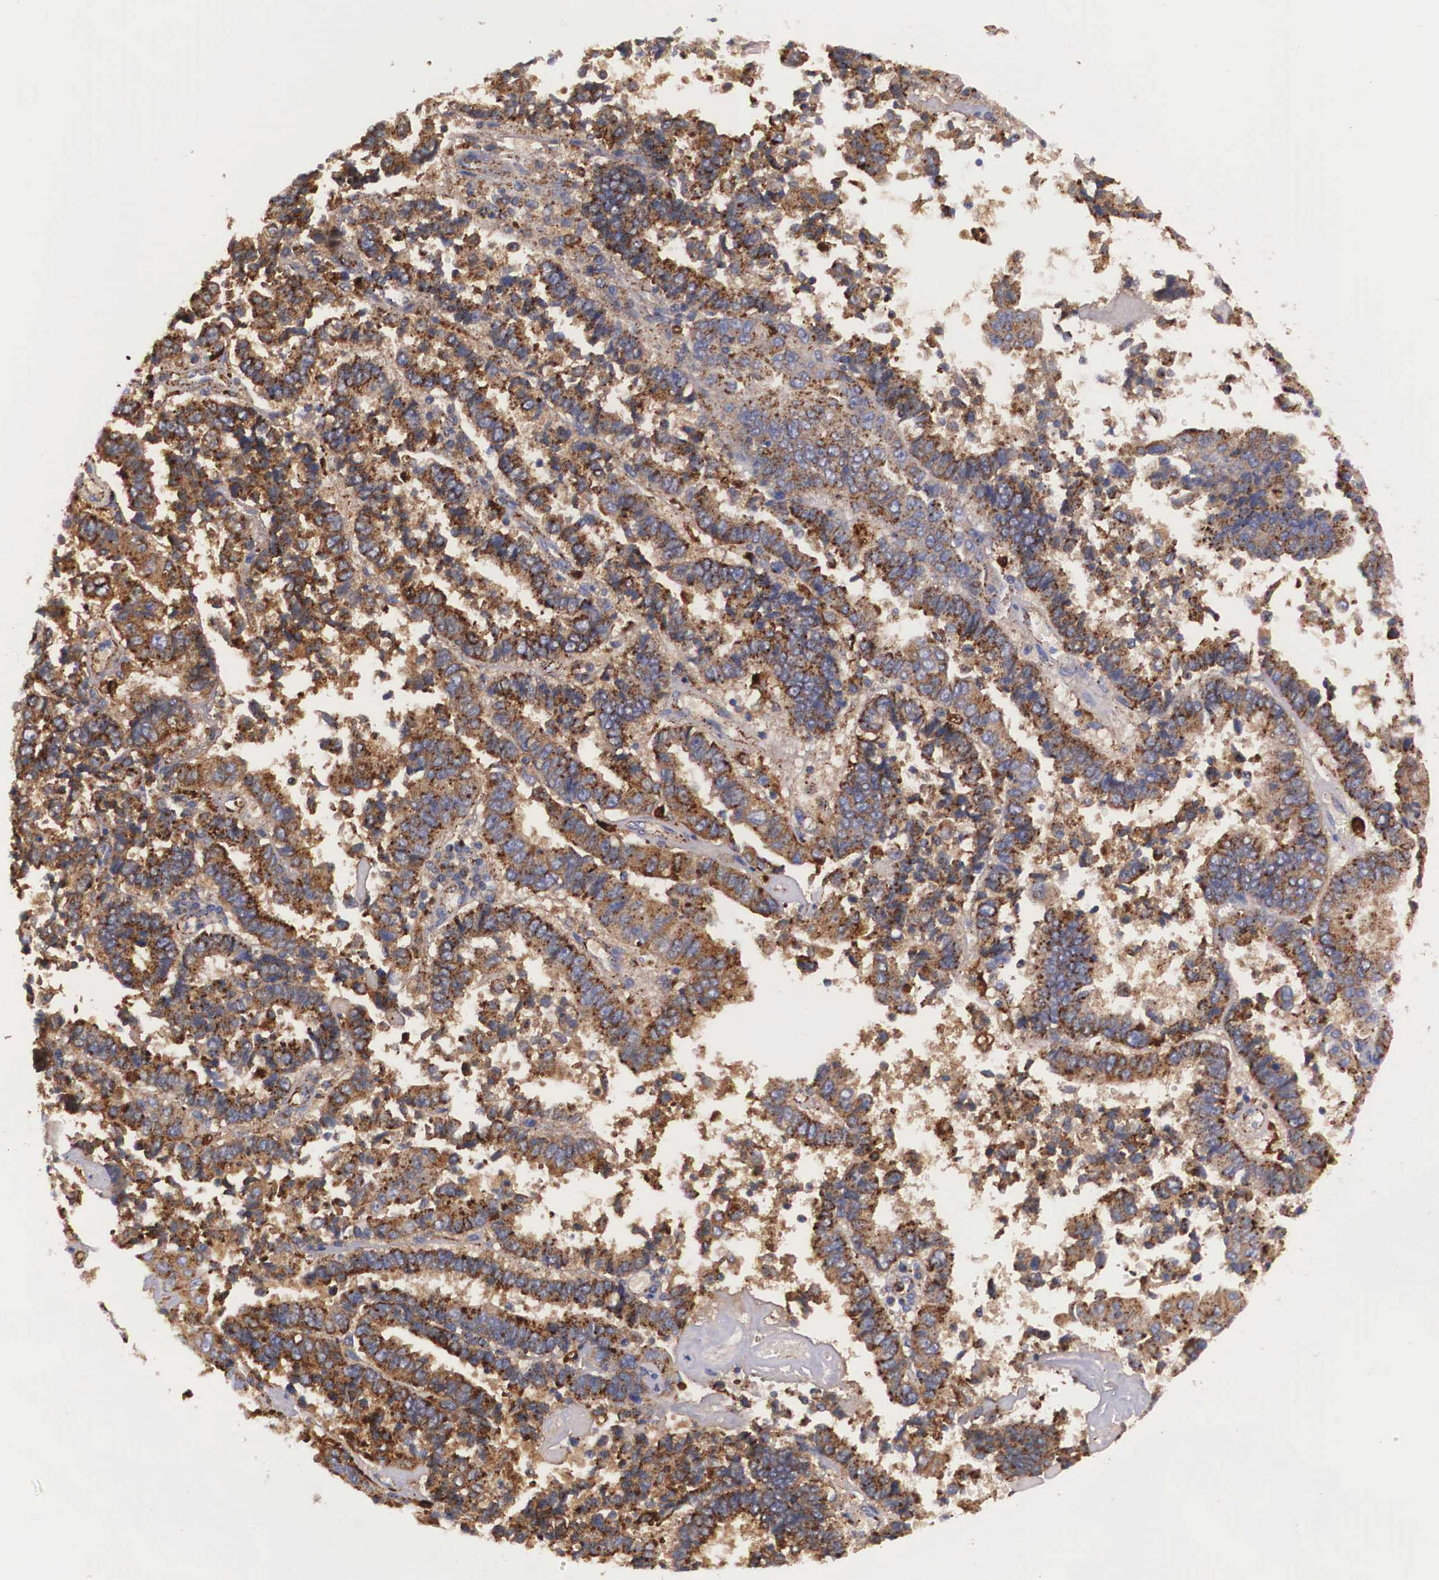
{"staining": {"intensity": "strong", "quantity": ">75%", "location": "cytoplasmic/membranous"}, "tissue": "endometrial cancer", "cell_type": "Tumor cells", "image_type": "cancer", "snomed": [{"axis": "morphology", "description": "Adenocarcinoma, NOS"}, {"axis": "topography", "description": "Endometrium"}], "caption": "Protein staining of endometrial cancer tissue demonstrates strong cytoplasmic/membranous staining in about >75% of tumor cells. The staining is performed using DAB brown chromogen to label protein expression. The nuclei are counter-stained blue using hematoxylin.", "gene": "NAGA", "patient": {"sex": "female", "age": 75}}